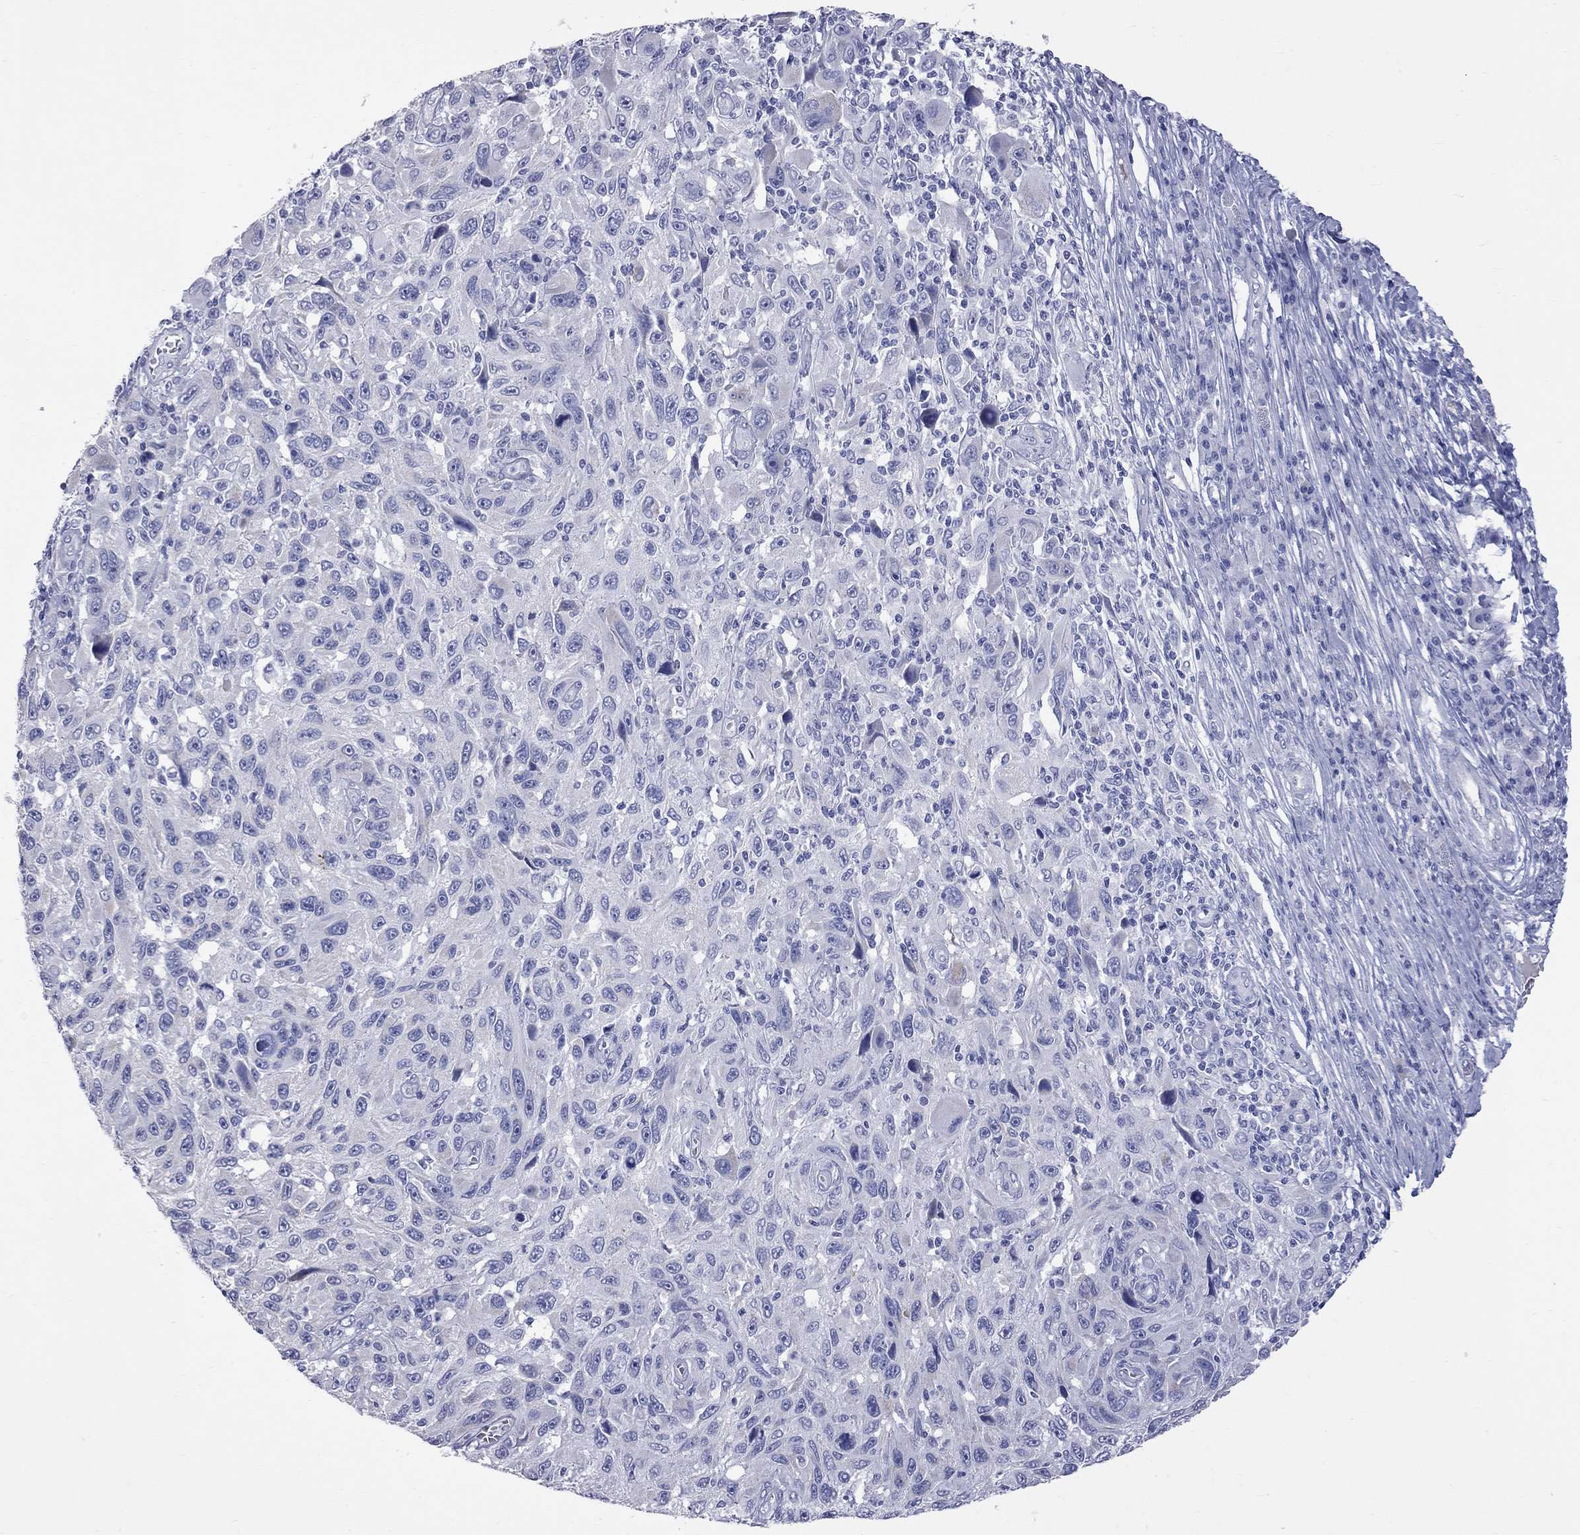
{"staining": {"intensity": "negative", "quantity": "none", "location": "none"}, "tissue": "melanoma", "cell_type": "Tumor cells", "image_type": "cancer", "snomed": [{"axis": "morphology", "description": "Malignant melanoma, NOS"}, {"axis": "topography", "description": "Skin"}], "caption": "Melanoma was stained to show a protein in brown. There is no significant staining in tumor cells.", "gene": "KCND2", "patient": {"sex": "male", "age": 53}}